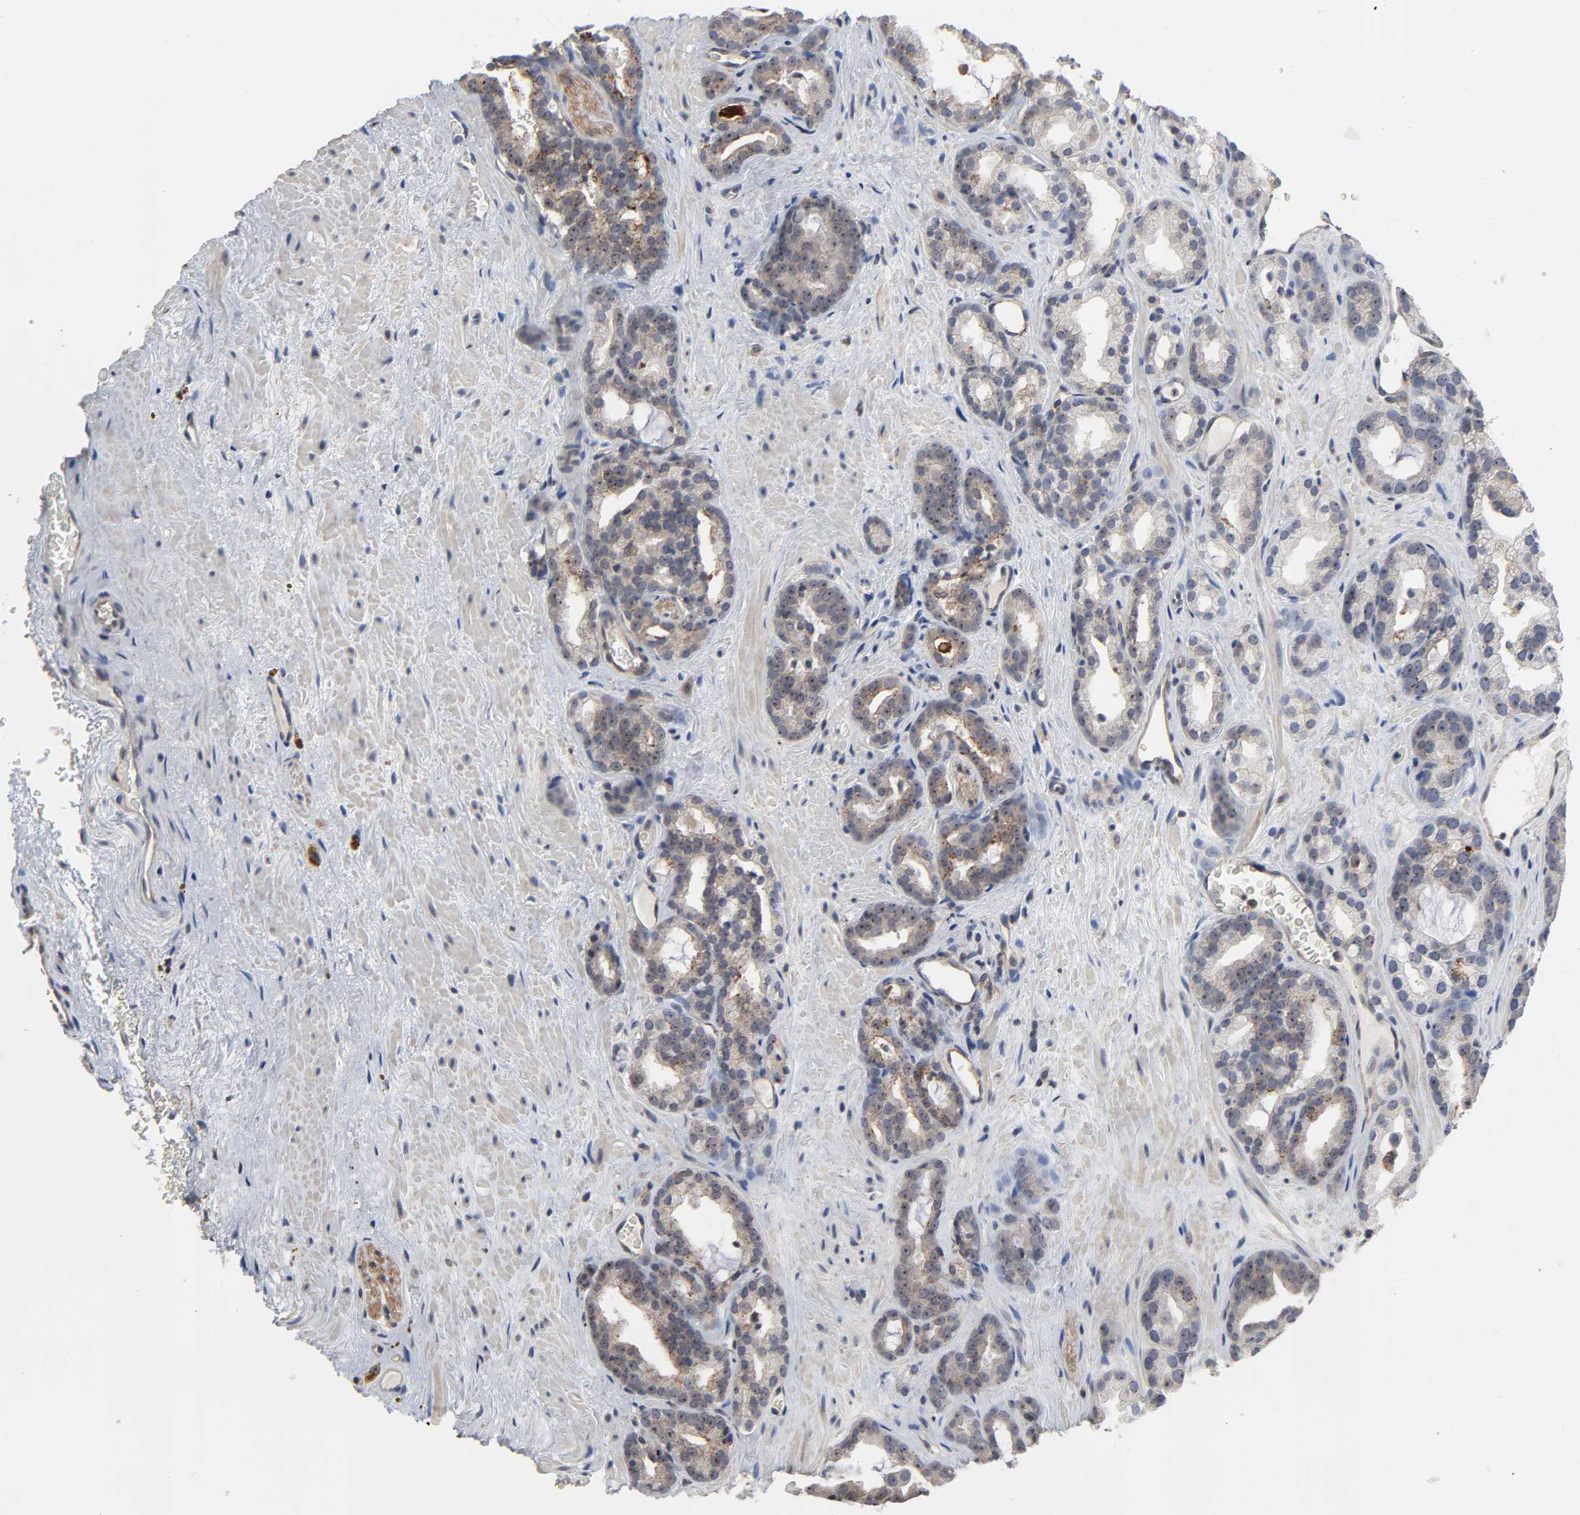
{"staining": {"intensity": "weak", "quantity": "25%-75%", "location": "cytoplasmic/membranous,nuclear"}, "tissue": "prostate cancer", "cell_type": "Tumor cells", "image_type": "cancer", "snomed": [{"axis": "morphology", "description": "Adenocarcinoma, Low grade"}, {"axis": "topography", "description": "Prostate"}], "caption": "Prostate cancer stained with a brown dye demonstrates weak cytoplasmic/membranous and nuclear positive expression in approximately 25%-75% of tumor cells.", "gene": "DDX10", "patient": {"sex": "male", "age": 63}}